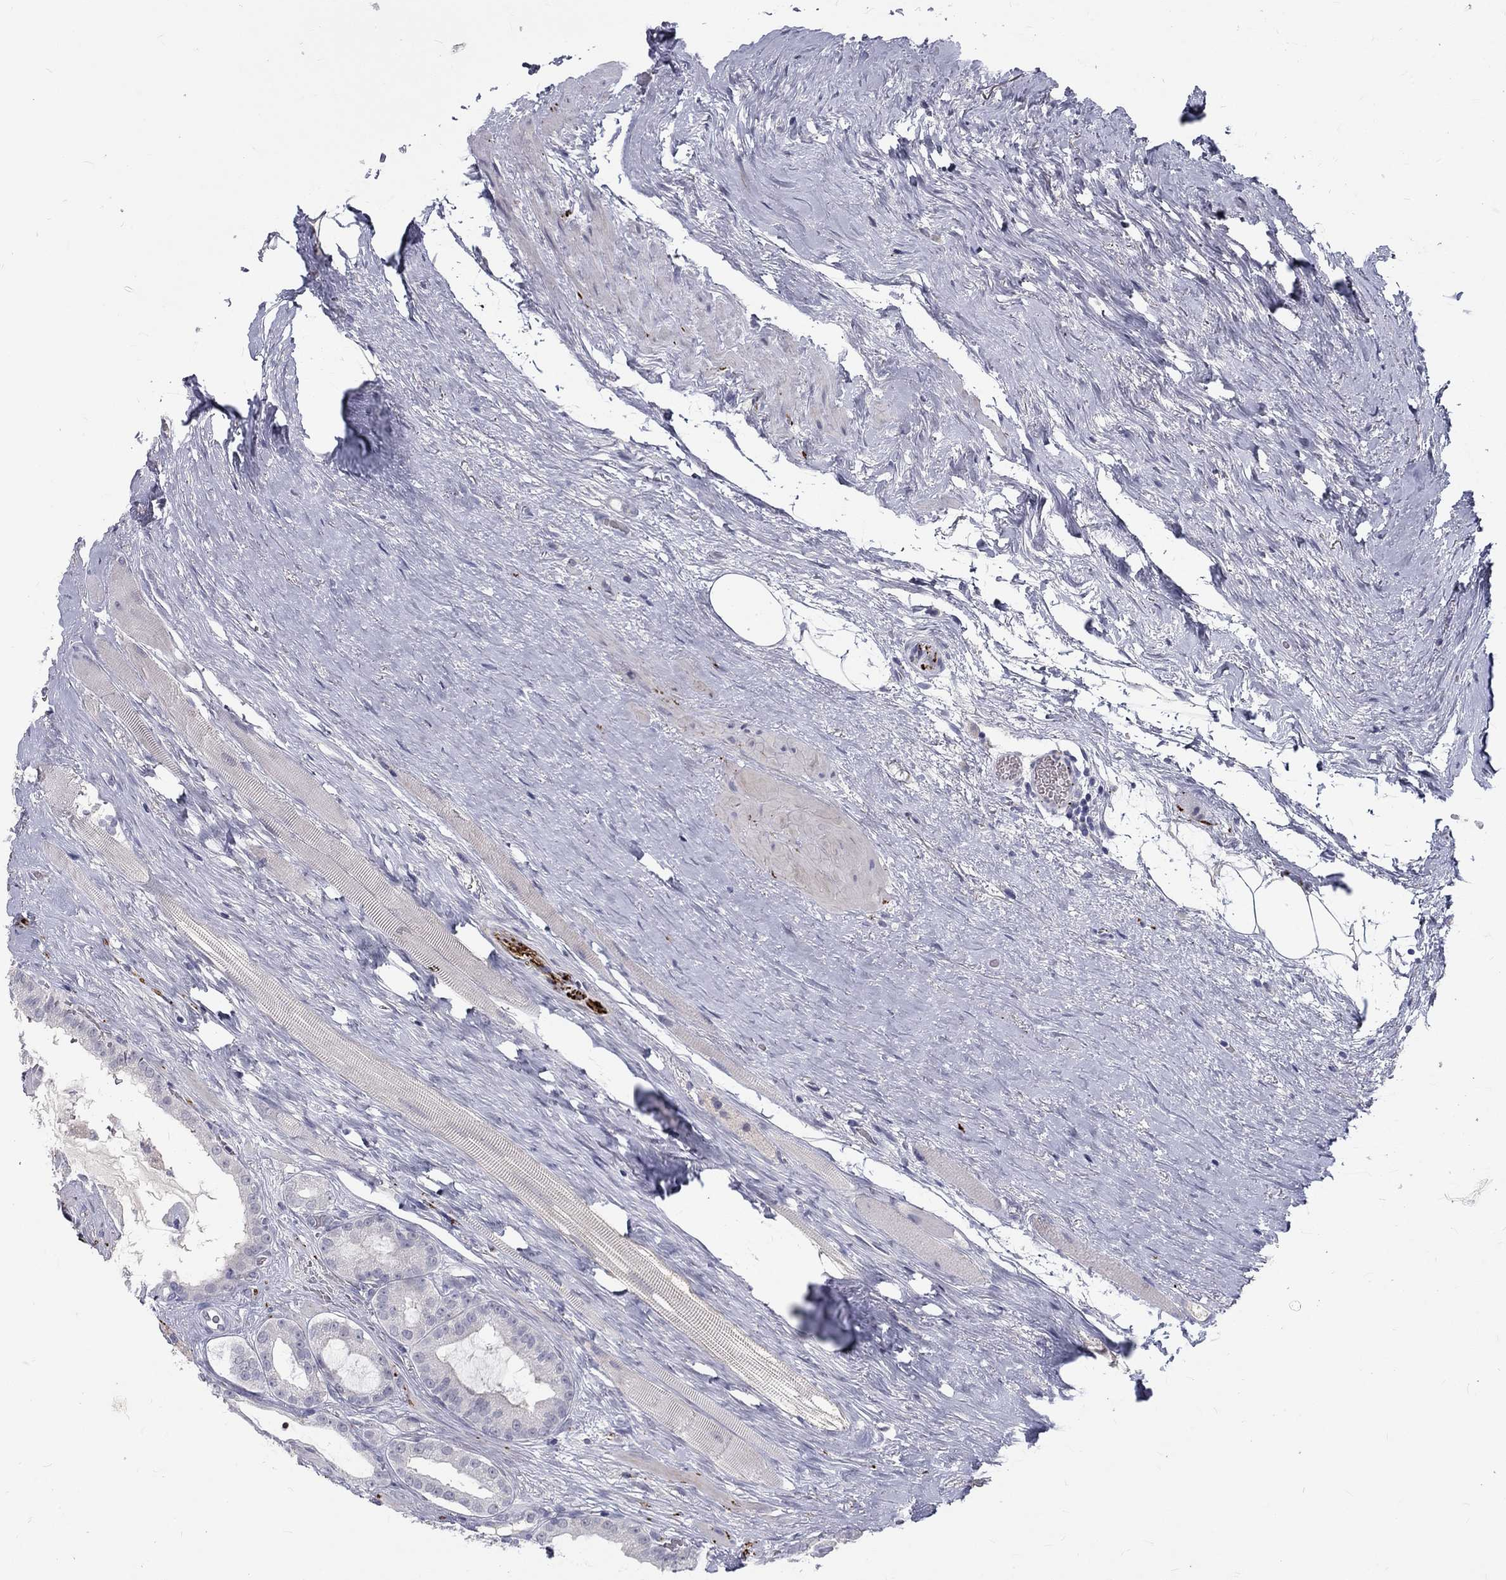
{"staining": {"intensity": "negative", "quantity": "none", "location": "none"}, "tissue": "prostate cancer", "cell_type": "Tumor cells", "image_type": "cancer", "snomed": [{"axis": "morphology", "description": "Adenocarcinoma, NOS"}, {"axis": "topography", "description": "Prostate"}], "caption": "Tumor cells are negative for protein expression in human prostate cancer (adenocarcinoma).", "gene": "NOS1", "patient": {"sex": "male", "age": 67}}